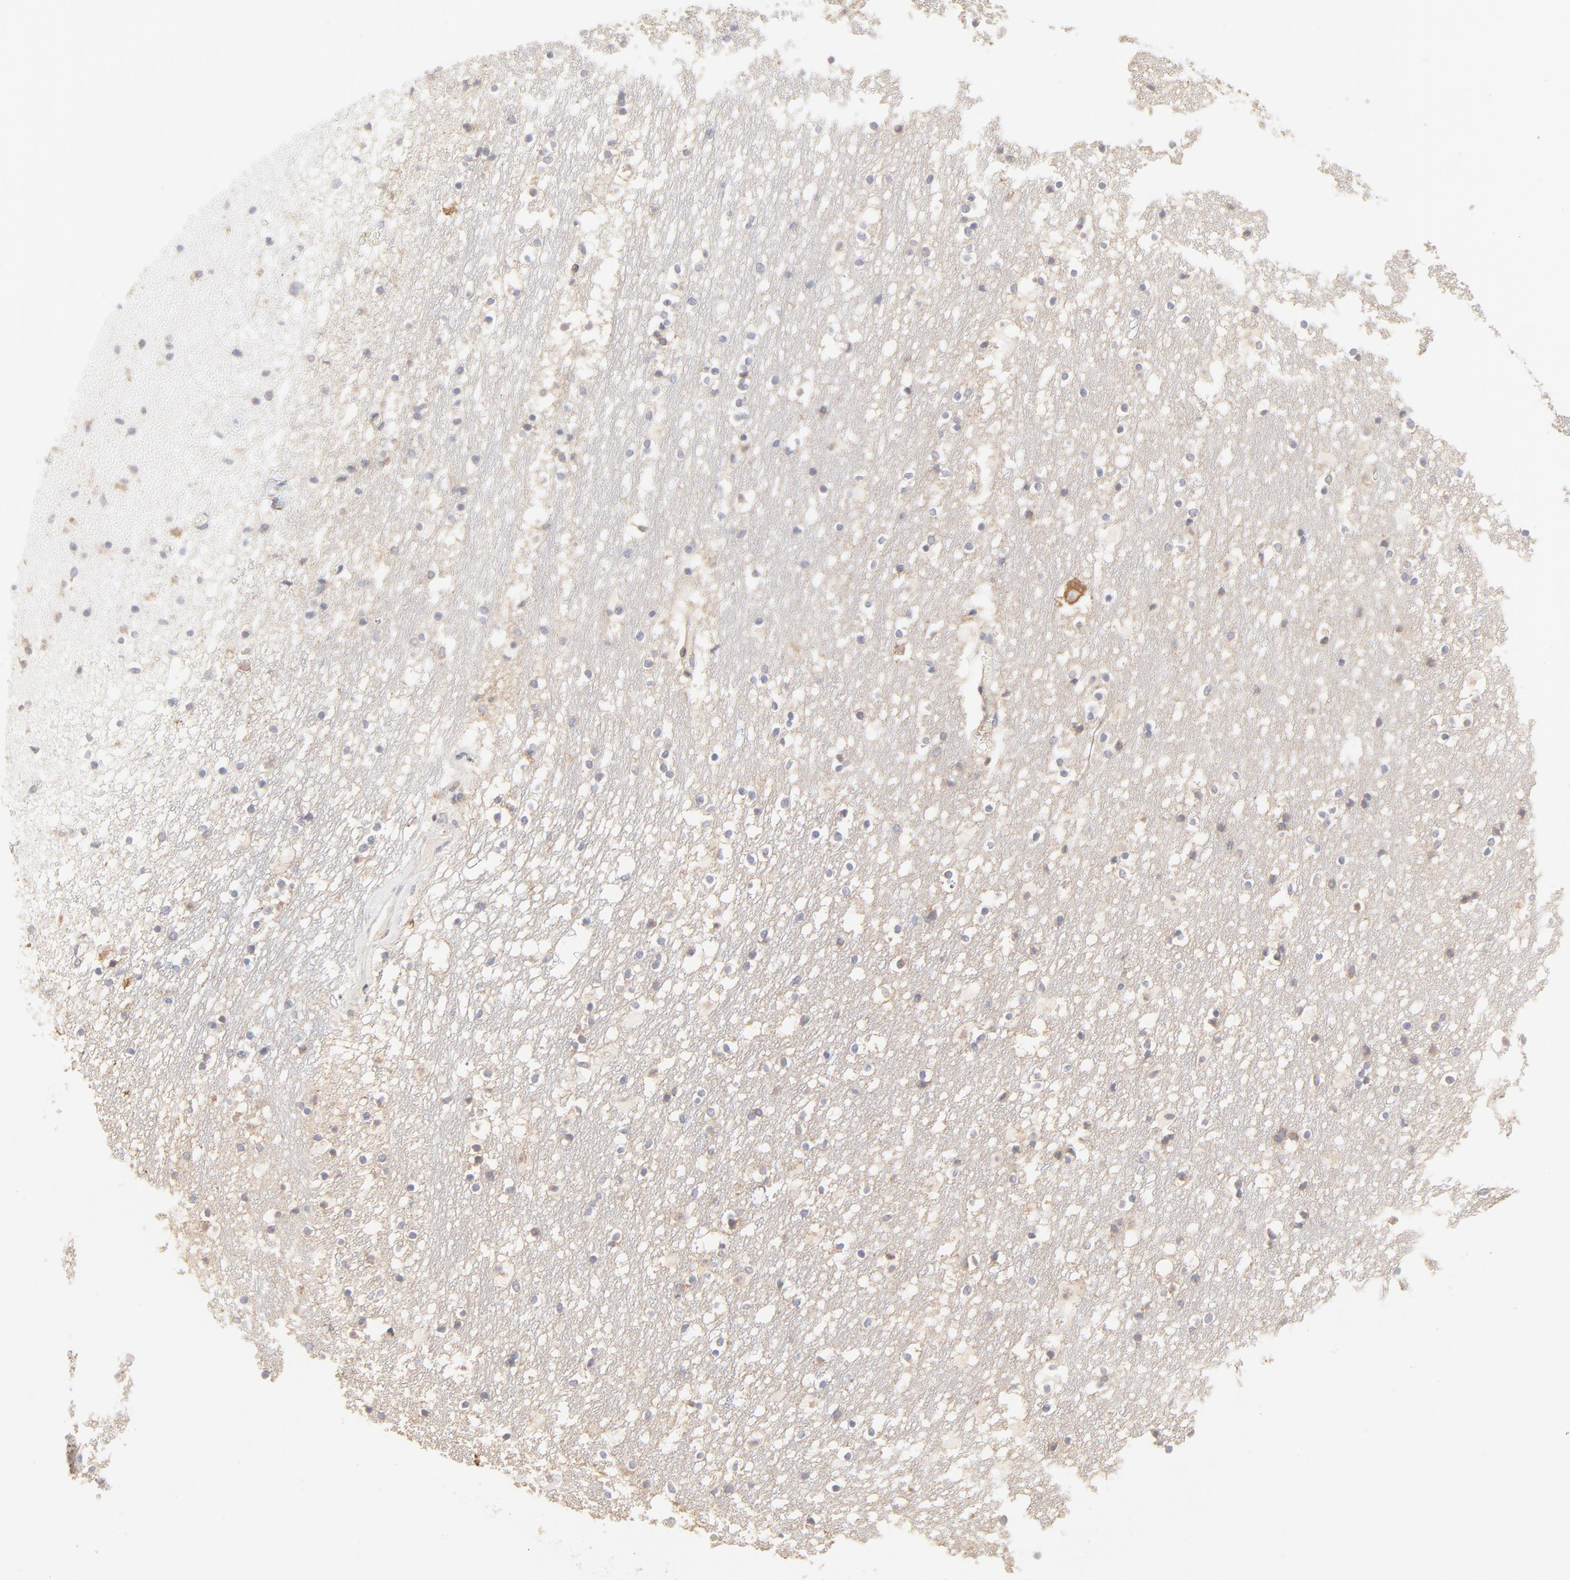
{"staining": {"intensity": "negative", "quantity": "none", "location": "none"}, "tissue": "caudate", "cell_type": "Glial cells", "image_type": "normal", "snomed": [{"axis": "morphology", "description": "Normal tissue, NOS"}, {"axis": "topography", "description": "Lateral ventricle wall"}], "caption": "Immunohistochemistry (IHC) image of unremarkable human caudate stained for a protein (brown), which shows no expression in glial cells.", "gene": "RPS21", "patient": {"sex": "male", "age": 45}}